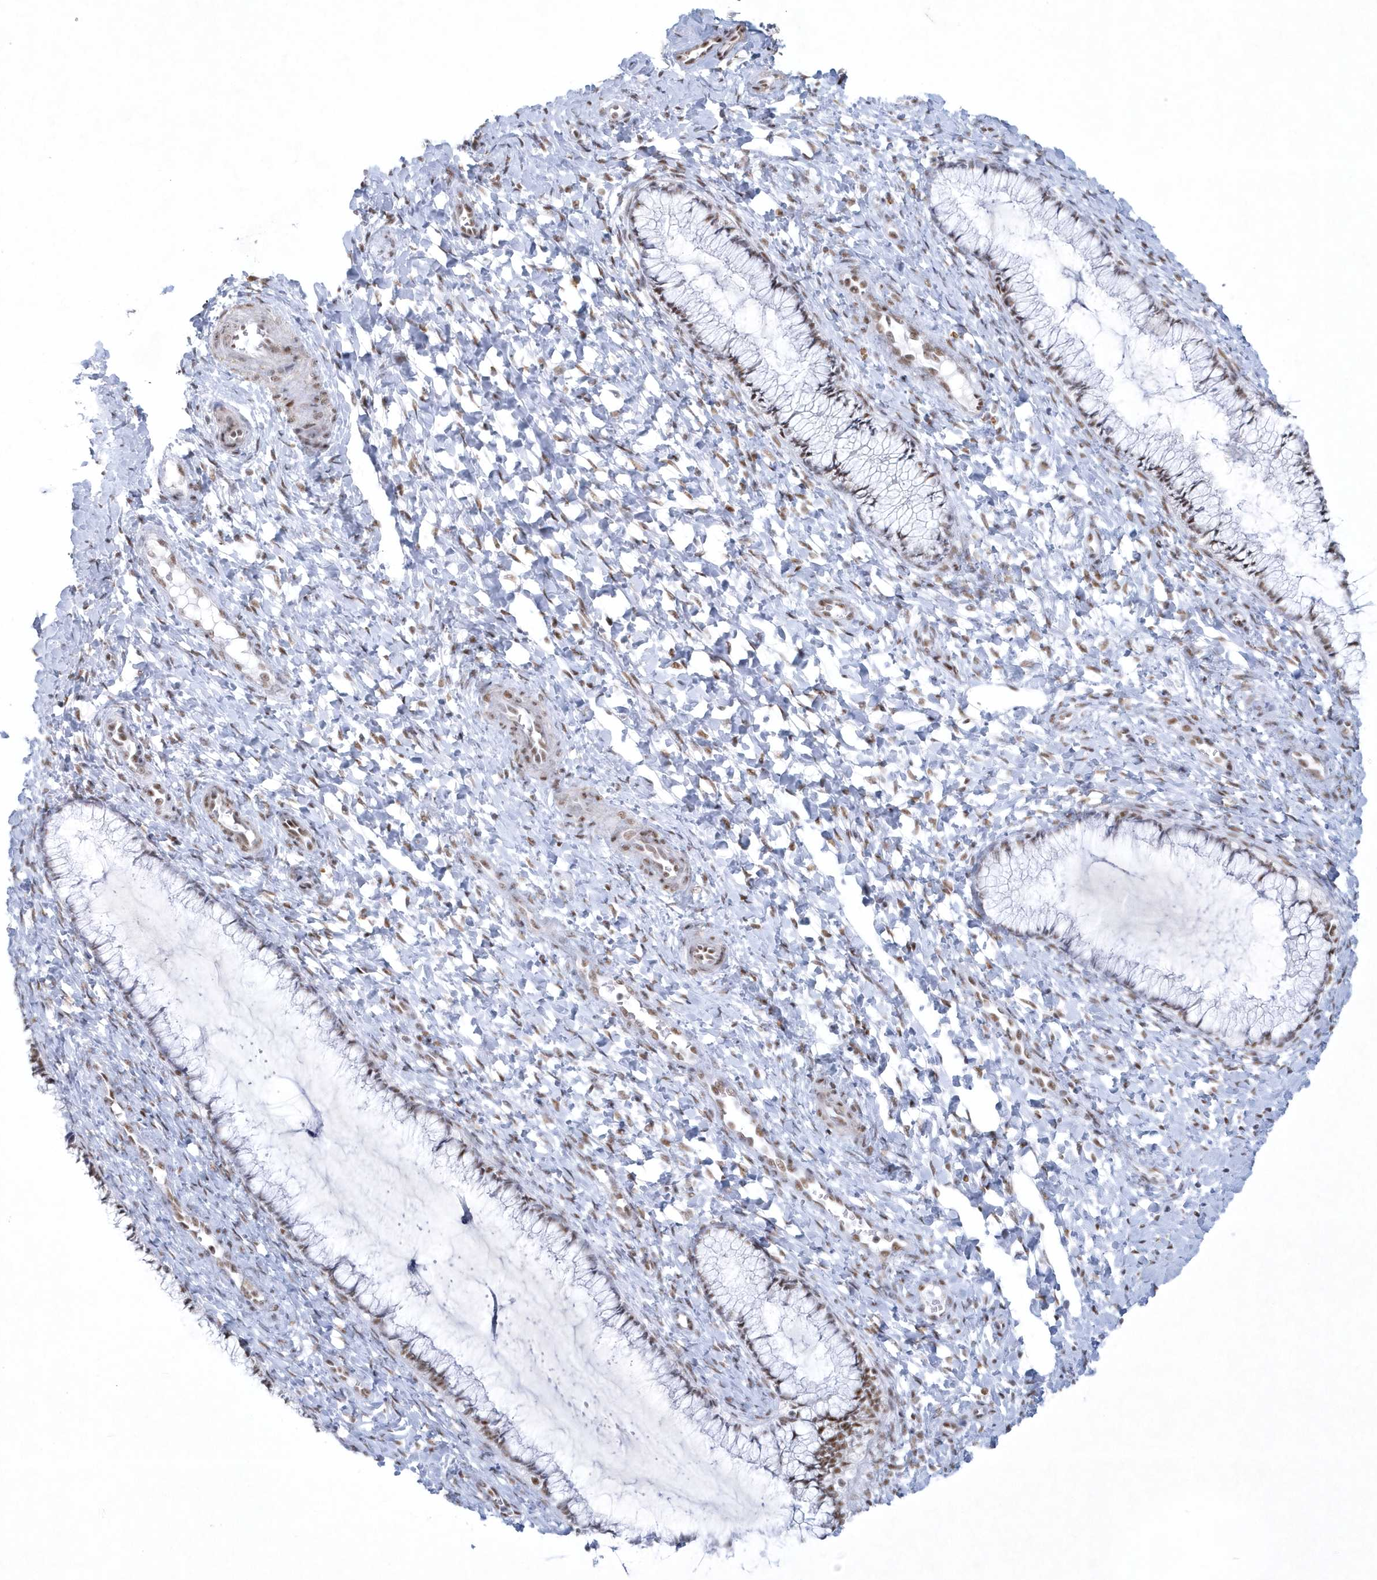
{"staining": {"intensity": "moderate", "quantity": "<25%", "location": "nuclear"}, "tissue": "cervix", "cell_type": "Glandular cells", "image_type": "normal", "snomed": [{"axis": "morphology", "description": "Normal tissue, NOS"}, {"axis": "morphology", "description": "Adenocarcinoma, NOS"}, {"axis": "topography", "description": "Cervix"}], "caption": "Cervix was stained to show a protein in brown. There is low levels of moderate nuclear staining in about <25% of glandular cells. The staining is performed using DAB (3,3'-diaminobenzidine) brown chromogen to label protein expression. The nuclei are counter-stained blue using hematoxylin.", "gene": "DCLRE1A", "patient": {"sex": "female", "age": 29}}